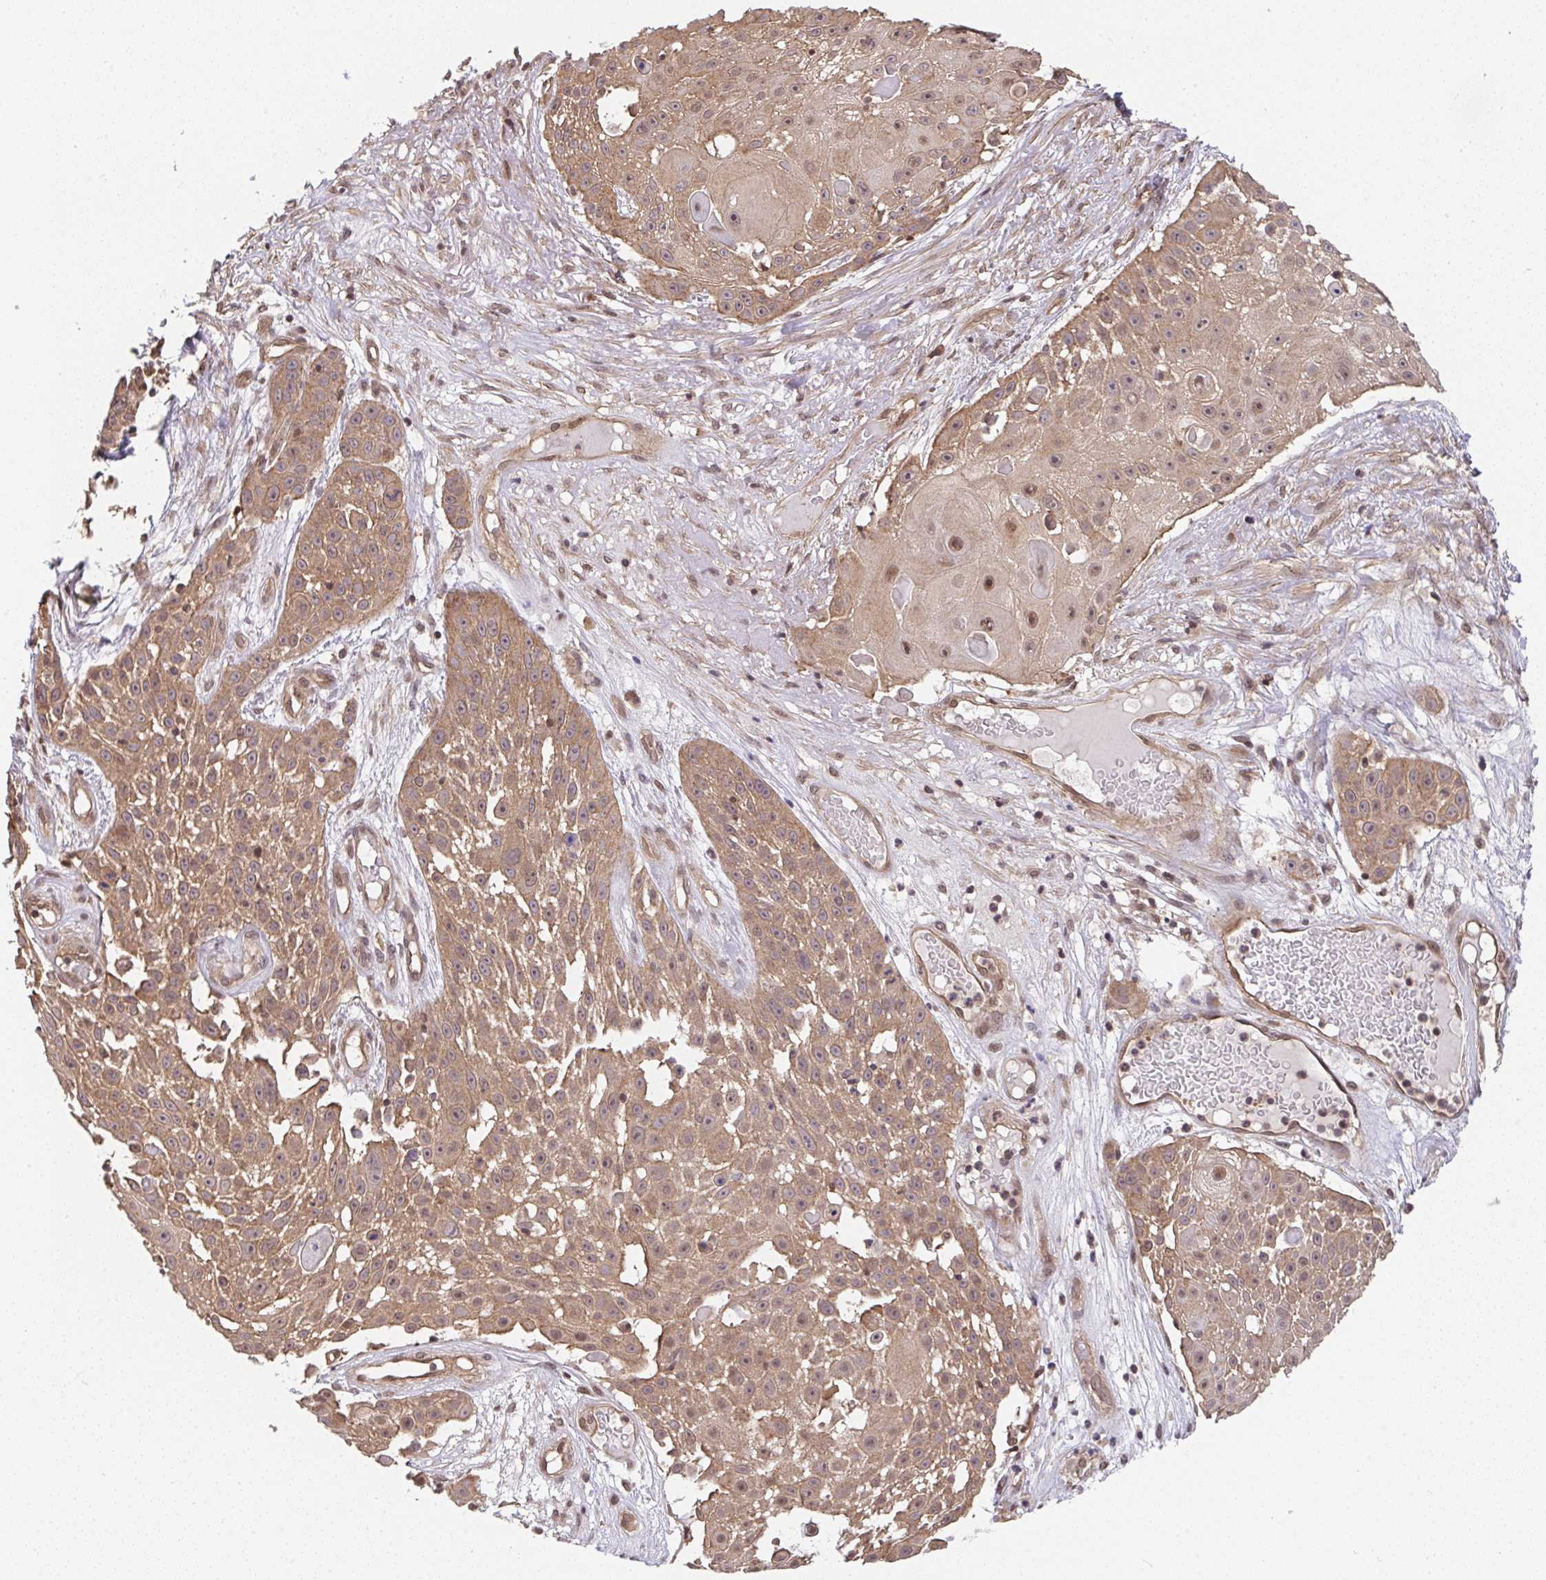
{"staining": {"intensity": "moderate", "quantity": ">75%", "location": "cytoplasmic/membranous,nuclear"}, "tissue": "skin cancer", "cell_type": "Tumor cells", "image_type": "cancer", "snomed": [{"axis": "morphology", "description": "Squamous cell carcinoma, NOS"}, {"axis": "topography", "description": "Skin"}], "caption": "IHC photomicrograph of neoplastic tissue: human squamous cell carcinoma (skin) stained using immunohistochemistry displays medium levels of moderate protein expression localized specifically in the cytoplasmic/membranous and nuclear of tumor cells, appearing as a cytoplasmic/membranous and nuclear brown color.", "gene": "ZNF696", "patient": {"sex": "female", "age": 86}}